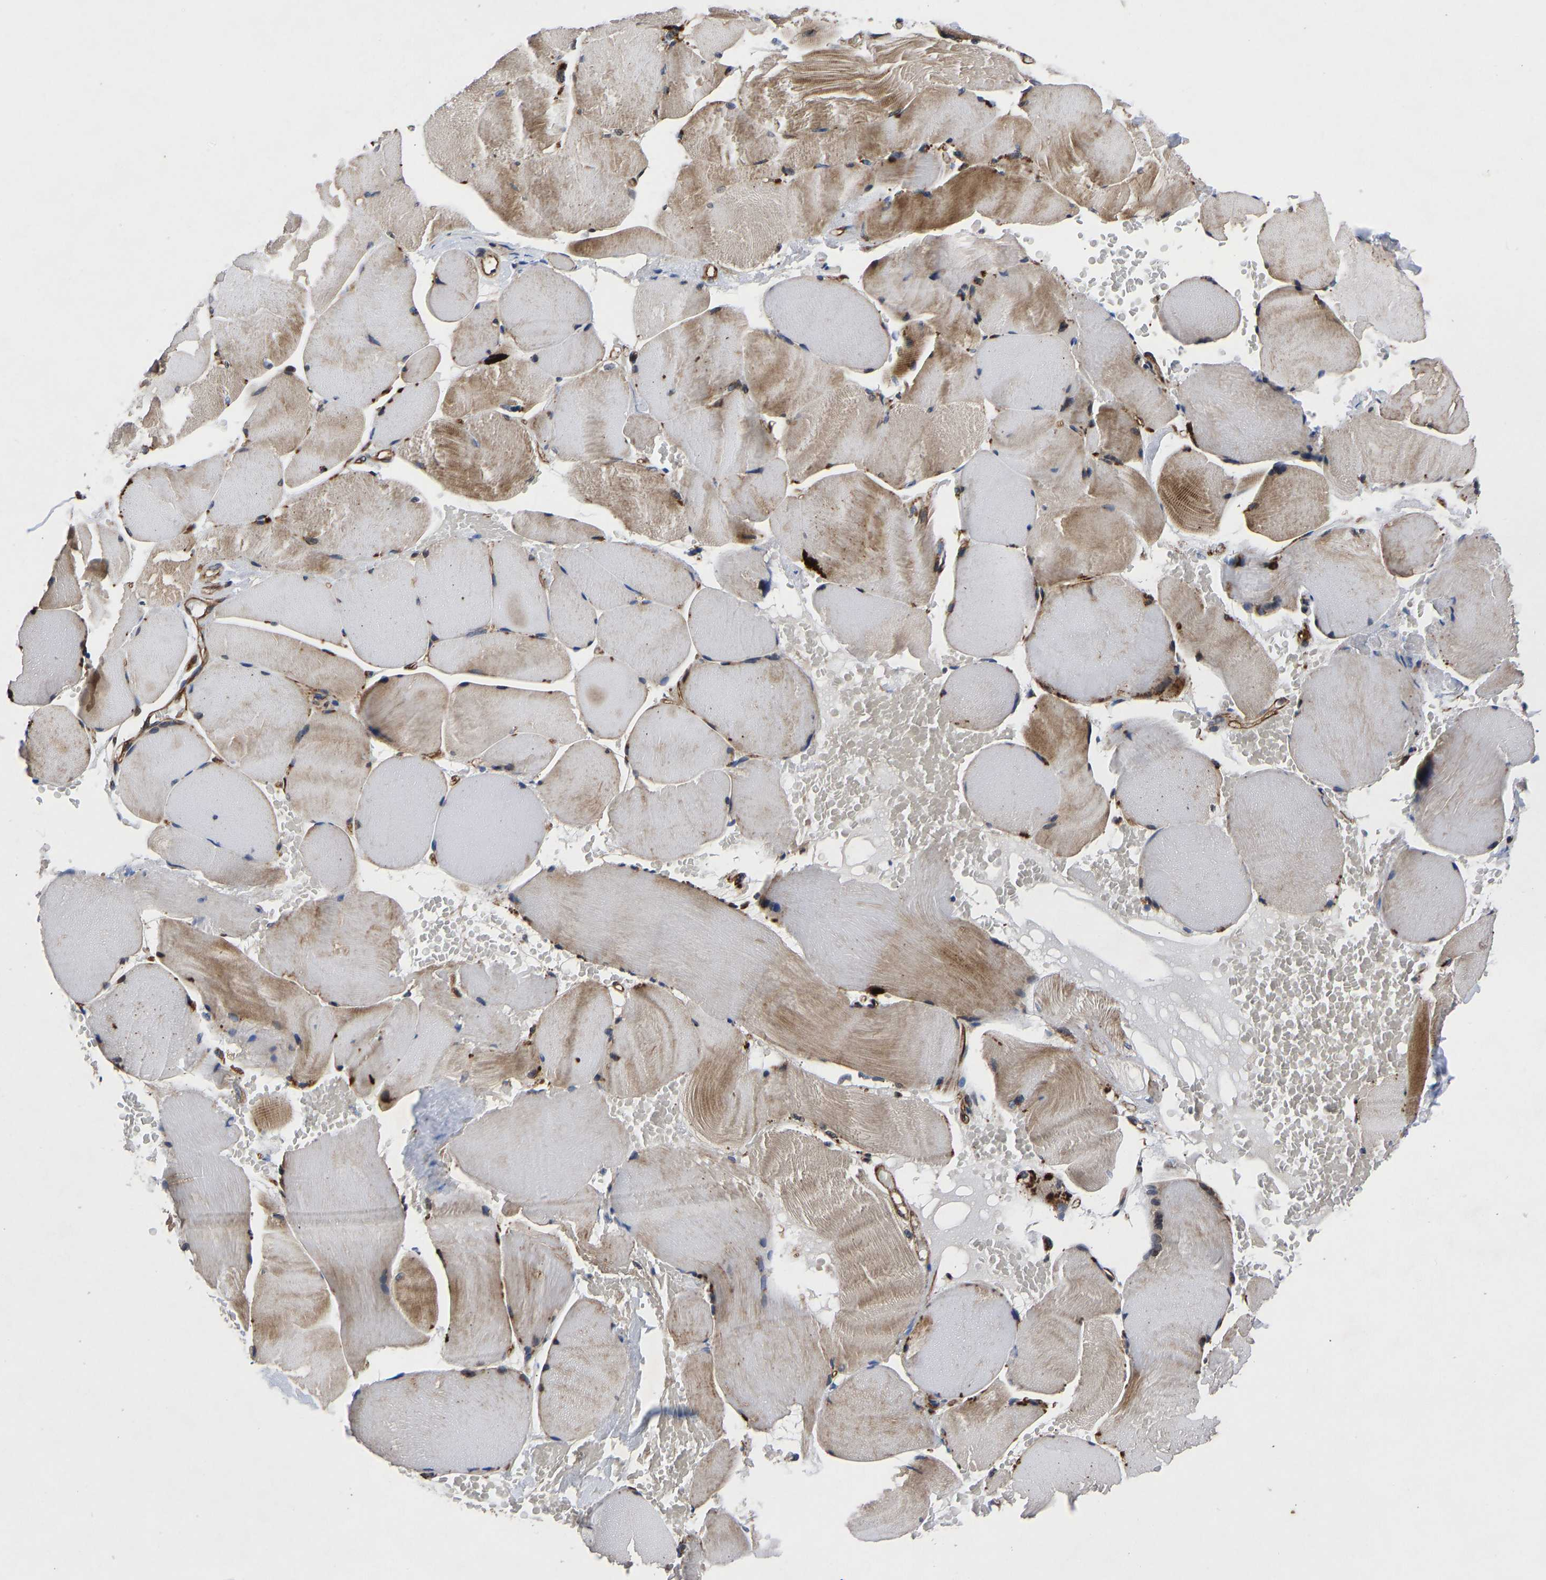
{"staining": {"intensity": "moderate", "quantity": ">75%", "location": "cytoplasmic/membranous"}, "tissue": "skeletal muscle", "cell_type": "Myocytes", "image_type": "normal", "snomed": [{"axis": "morphology", "description": "Normal tissue, NOS"}, {"axis": "topography", "description": "Skin"}, {"axis": "topography", "description": "Skeletal muscle"}], "caption": "Skeletal muscle stained for a protein (brown) exhibits moderate cytoplasmic/membranous positive positivity in approximately >75% of myocytes.", "gene": "TMEM38B", "patient": {"sex": "male", "age": 83}}